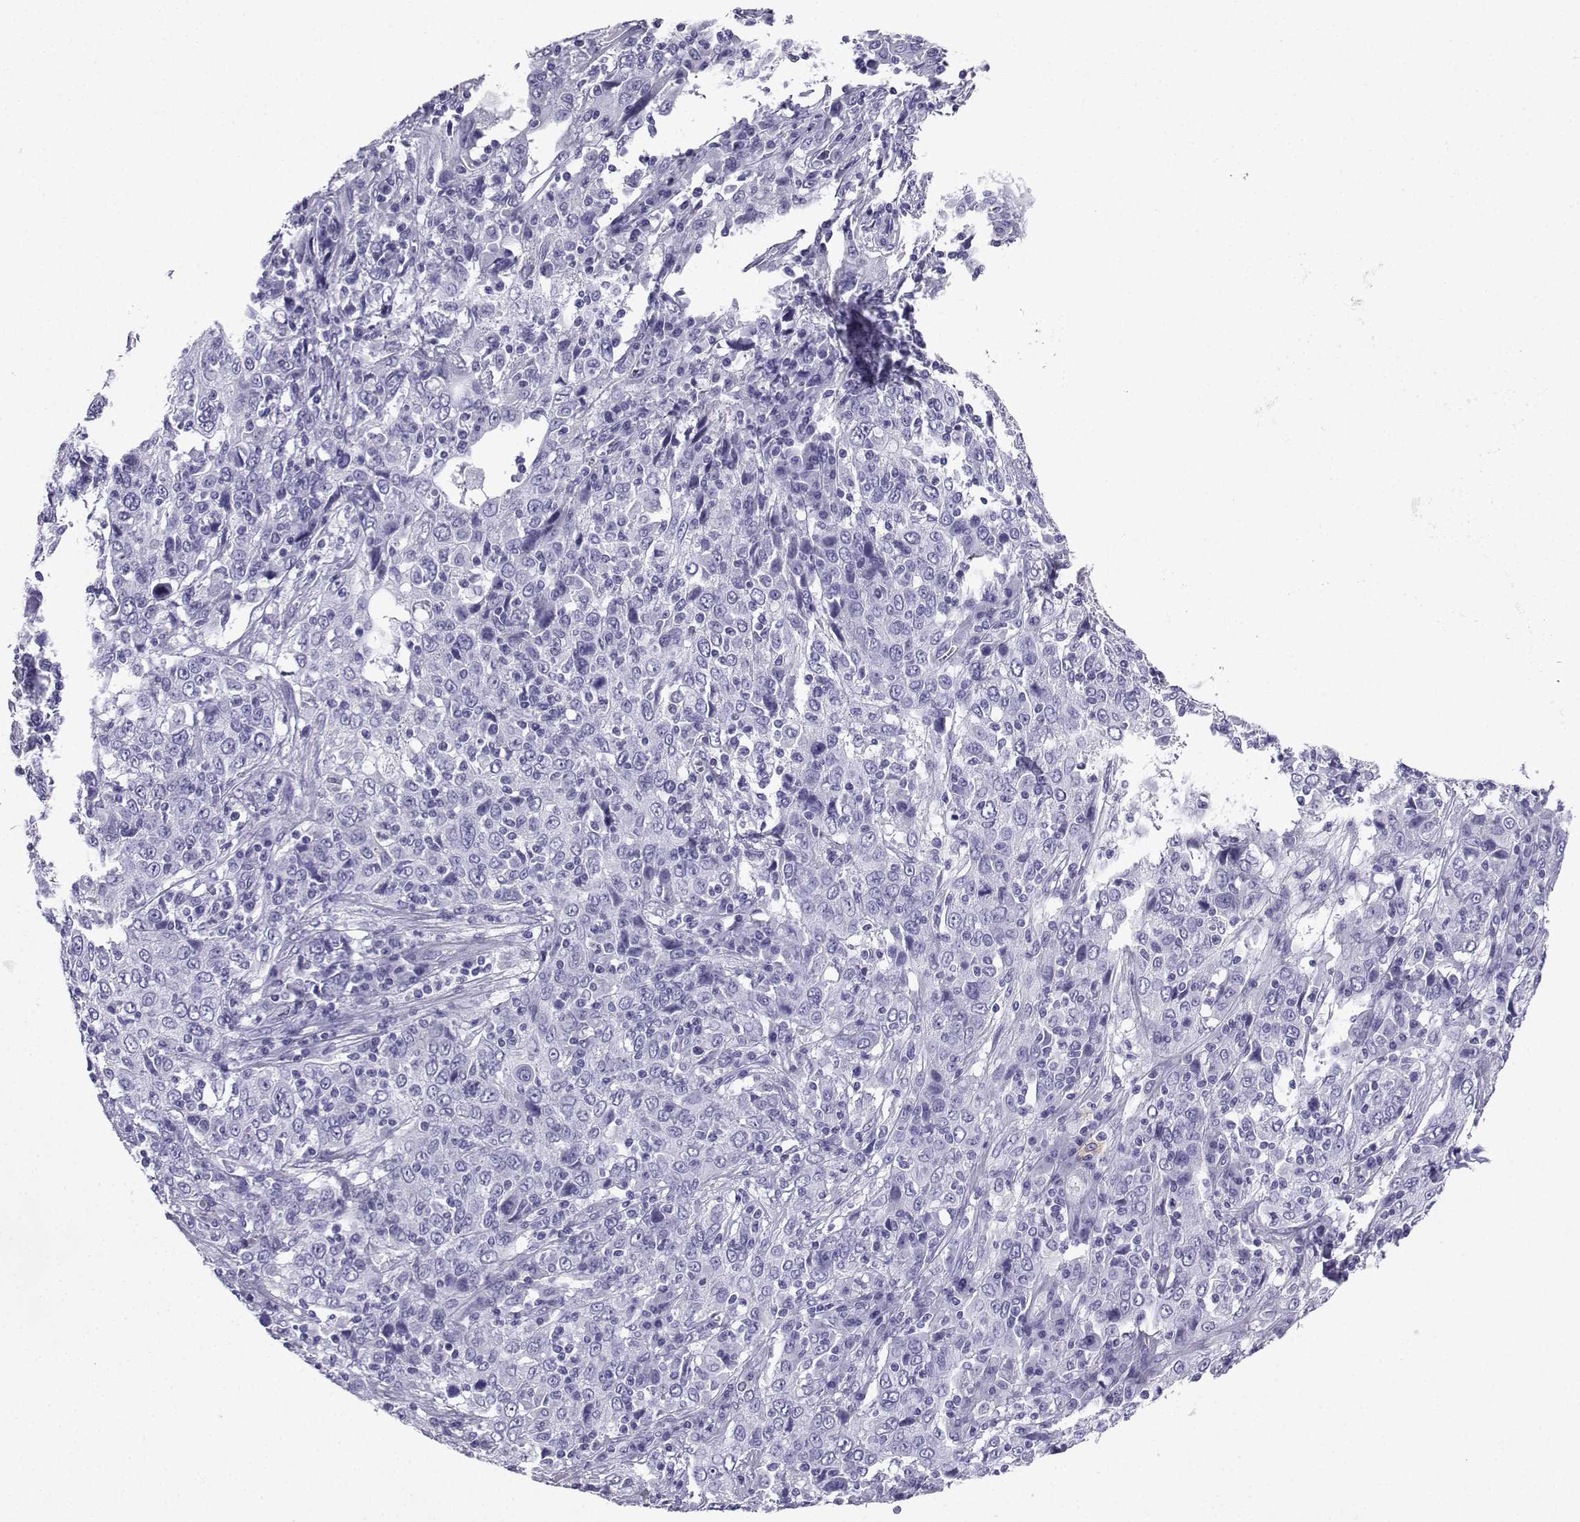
{"staining": {"intensity": "negative", "quantity": "none", "location": "none"}, "tissue": "cervical cancer", "cell_type": "Tumor cells", "image_type": "cancer", "snomed": [{"axis": "morphology", "description": "Squamous cell carcinoma, NOS"}, {"axis": "topography", "description": "Cervix"}], "caption": "High power microscopy image of an immunohistochemistry micrograph of squamous cell carcinoma (cervical), revealing no significant positivity in tumor cells. (DAB (3,3'-diaminobenzidine) IHC with hematoxylin counter stain).", "gene": "SLC18A2", "patient": {"sex": "female", "age": 46}}